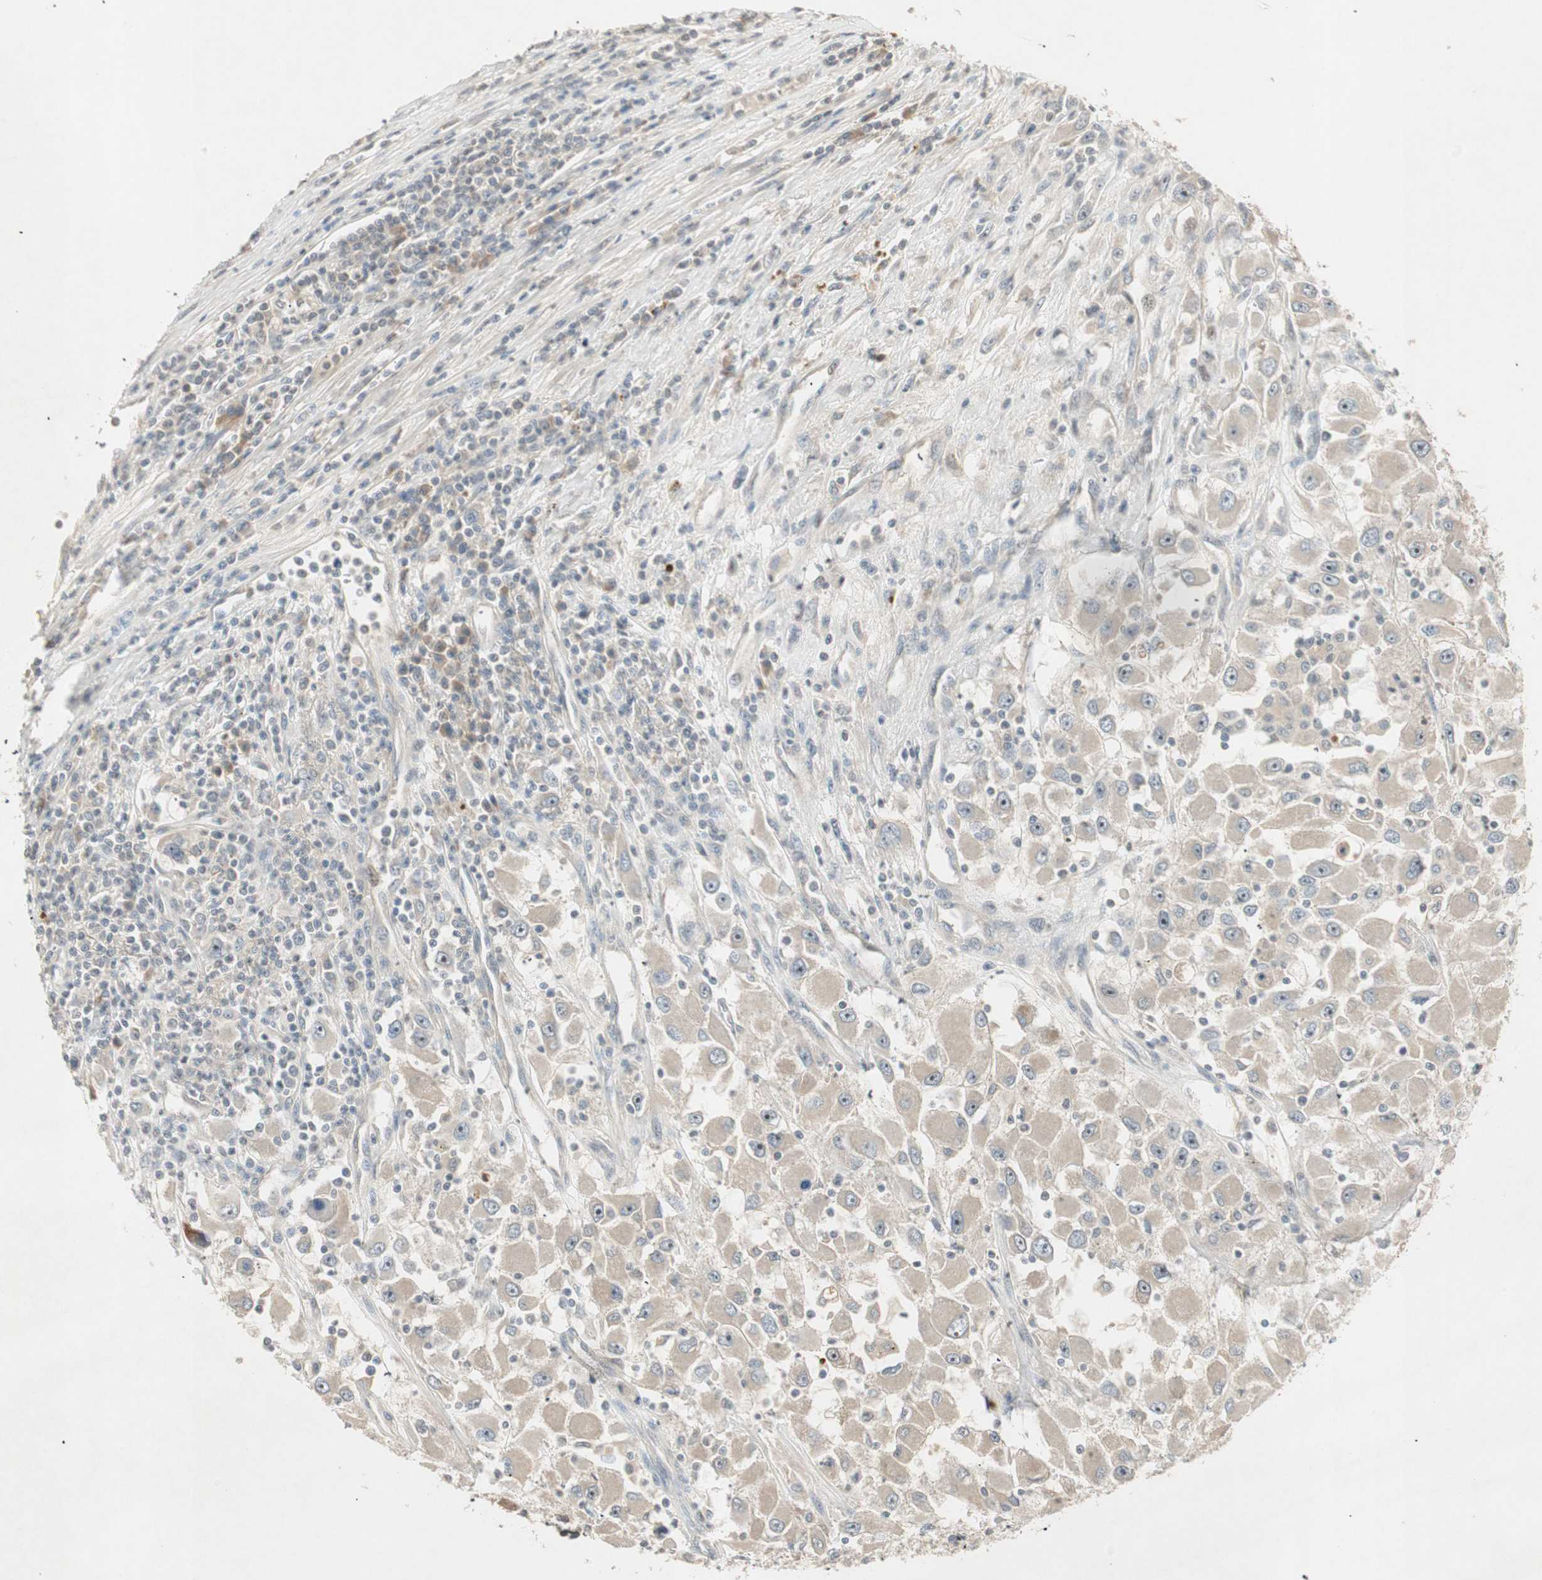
{"staining": {"intensity": "weak", "quantity": "25%-75%", "location": "cytoplasmic/membranous"}, "tissue": "renal cancer", "cell_type": "Tumor cells", "image_type": "cancer", "snomed": [{"axis": "morphology", "description": "Adenocarcinoma, NOS"}, {"axis": "topography", "description": "Kidney"}], "caption": "This image demonstrates IHC staining of human renal cancer (adenocarcinoma), with low weak cytoplasmic/membranous positivity in about 25%-75% of tumor cells.", "gene": "ACSL5", "patient": {"sex": "female", "age": 52}}